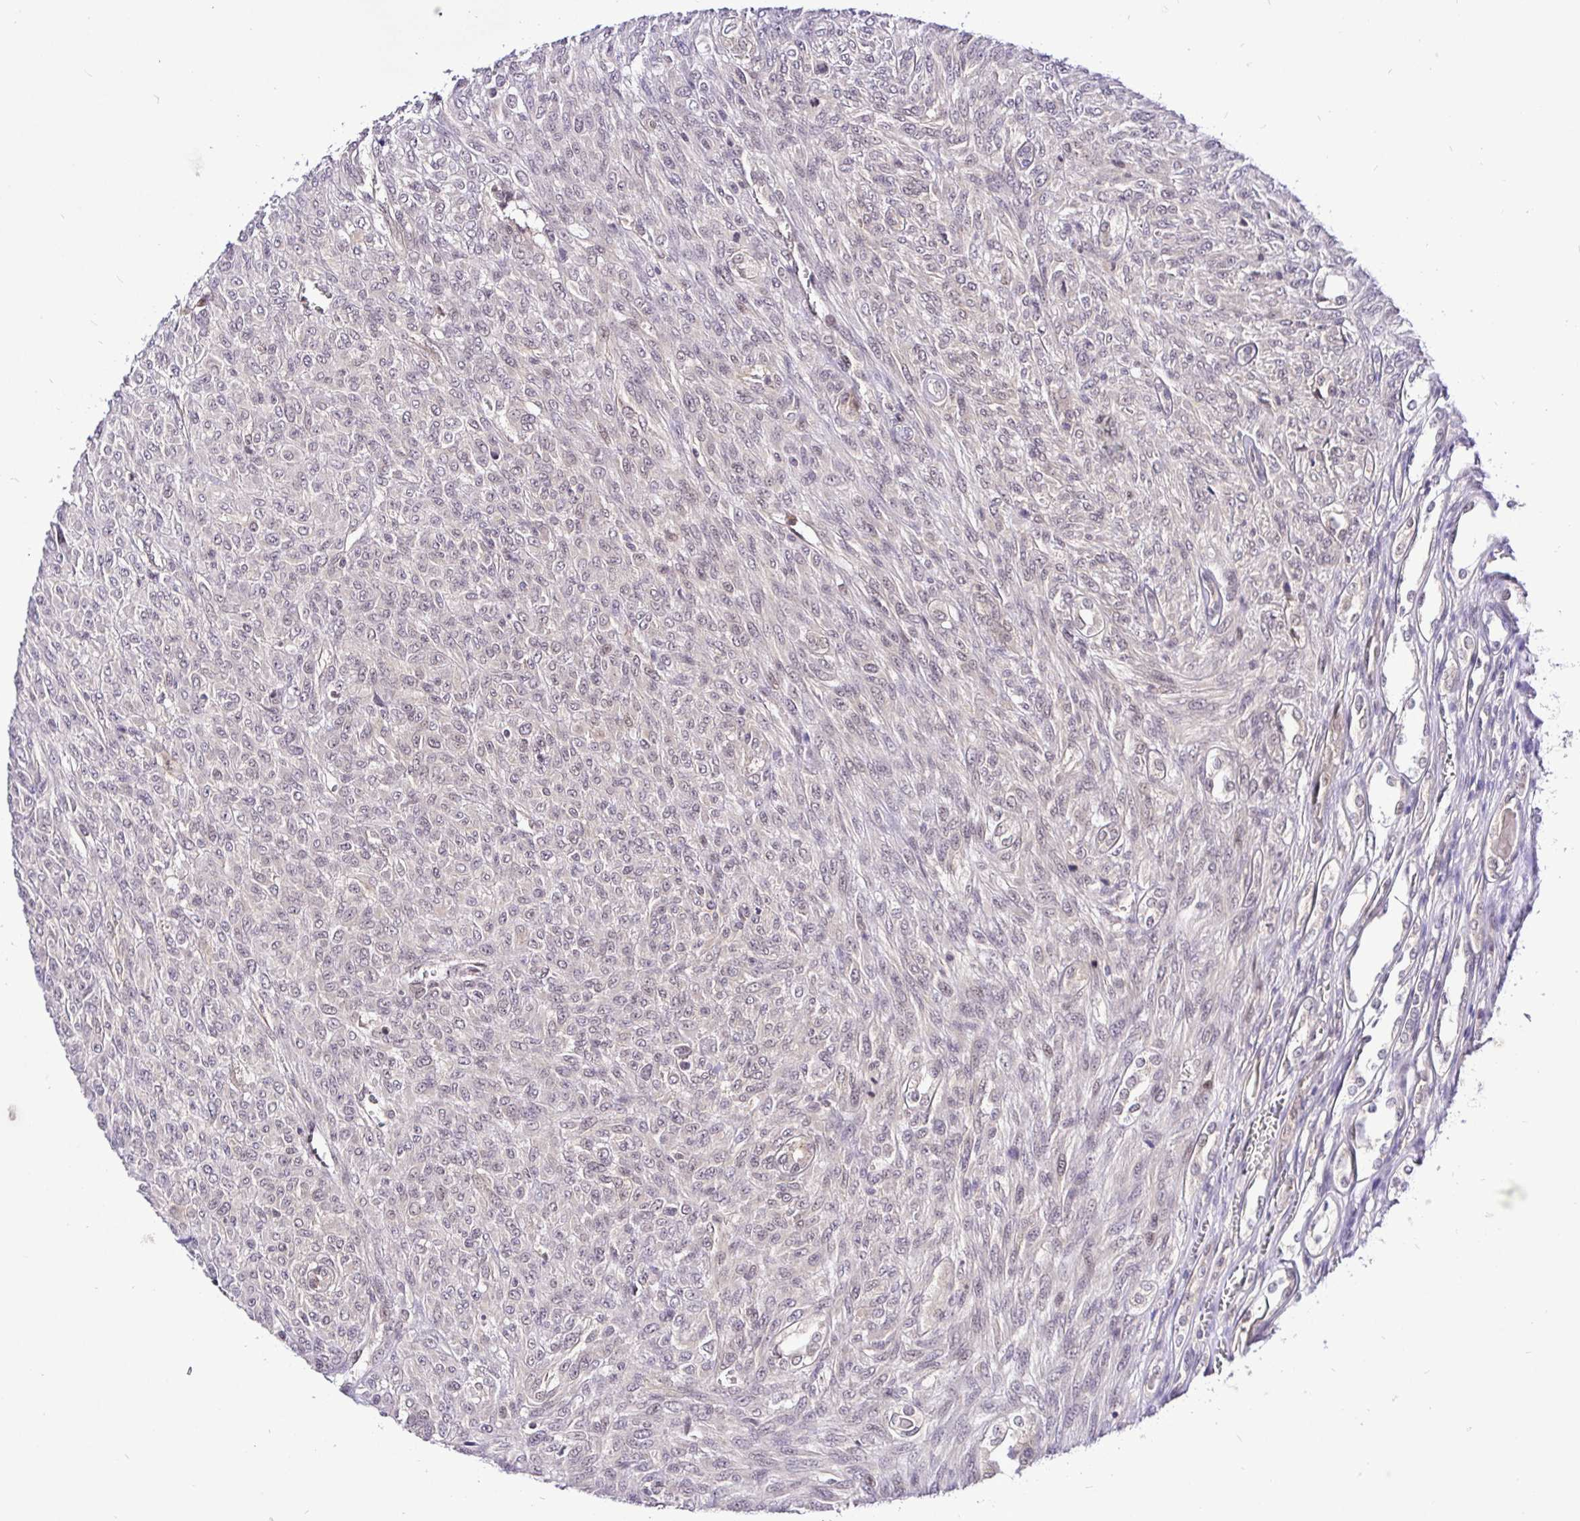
{"staining": {"intensity": "negative", "quantity": "none", "location": "none"}, "tissue": "renal cancer", "cell_type": "Tumor cells", "image_type": "cancer", "snomed": [{"axis": "morphology", "description": "Adenocarcinoma, NOS"}, {"axis": "topography", "description": "Kidney"}], "caption": "Immunohistochemistry micrograph of adenocarcinoma (renal) stained for a protein (brown), which exhibits no positivity in tumor cells.", "gene": "UBE2M", "patient": {"sex": "male", "age": 58}}